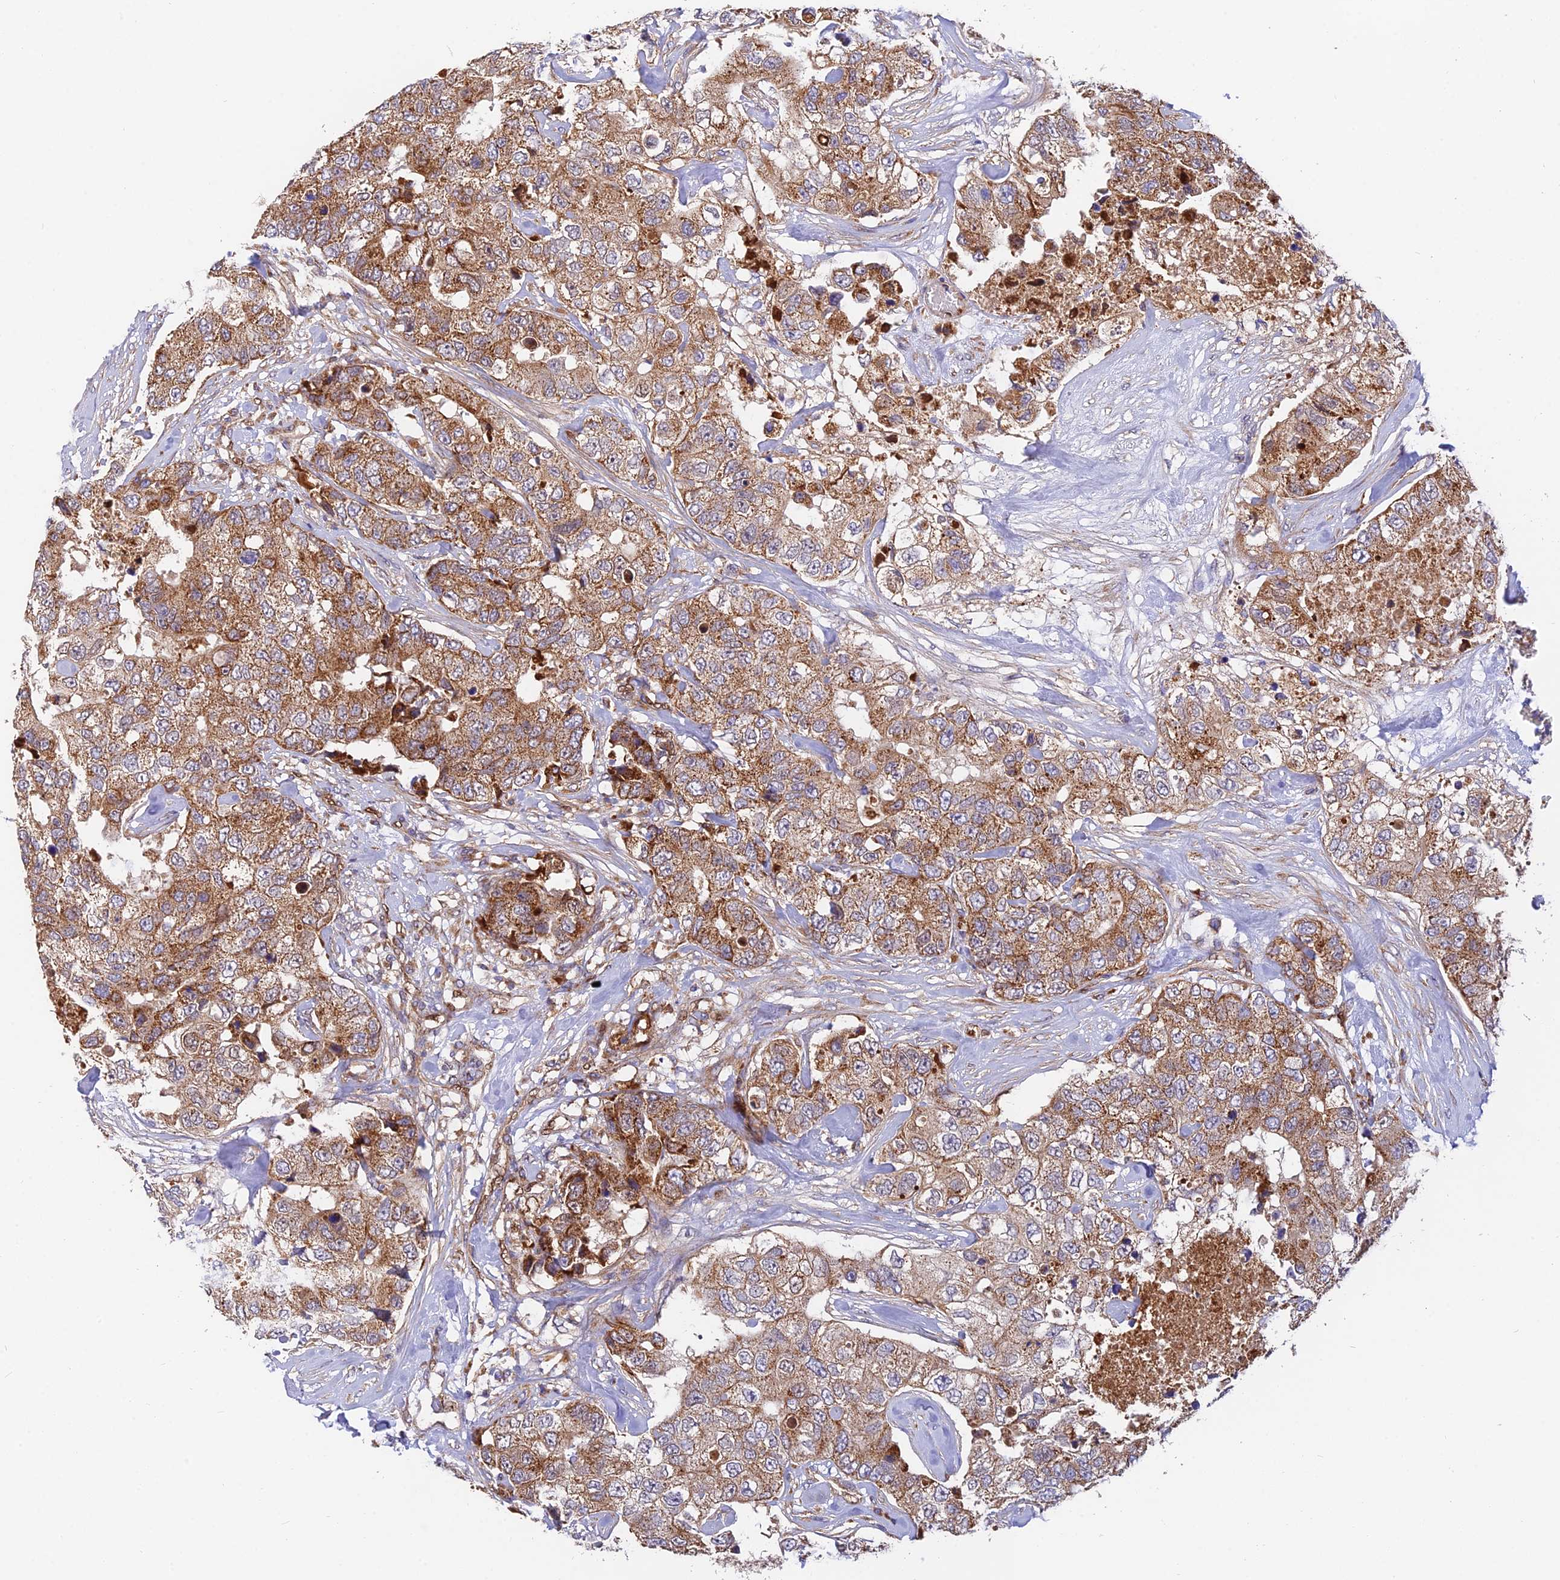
{"staining": {"intensity": "moderate", "quantity": ">75%", "location": "cytoplasmic/membranous"}, "tissue": "breast cancer", "cell_type": "Tumor cells", "image_type": "cancer", "snomed": [{"axis": "morphology", "description": "Duct carcinoma"}, {"axis": "topography", "description": "Breast"}], "caption": "There is medium levels of moderate cytoplasmic/membranous staining in tumor cells of breast cancer, as demonstrated by immunohistochemical staining (brown color).", "gene": "PODNL1", "patient": {"sex": "female", "age": 62}}